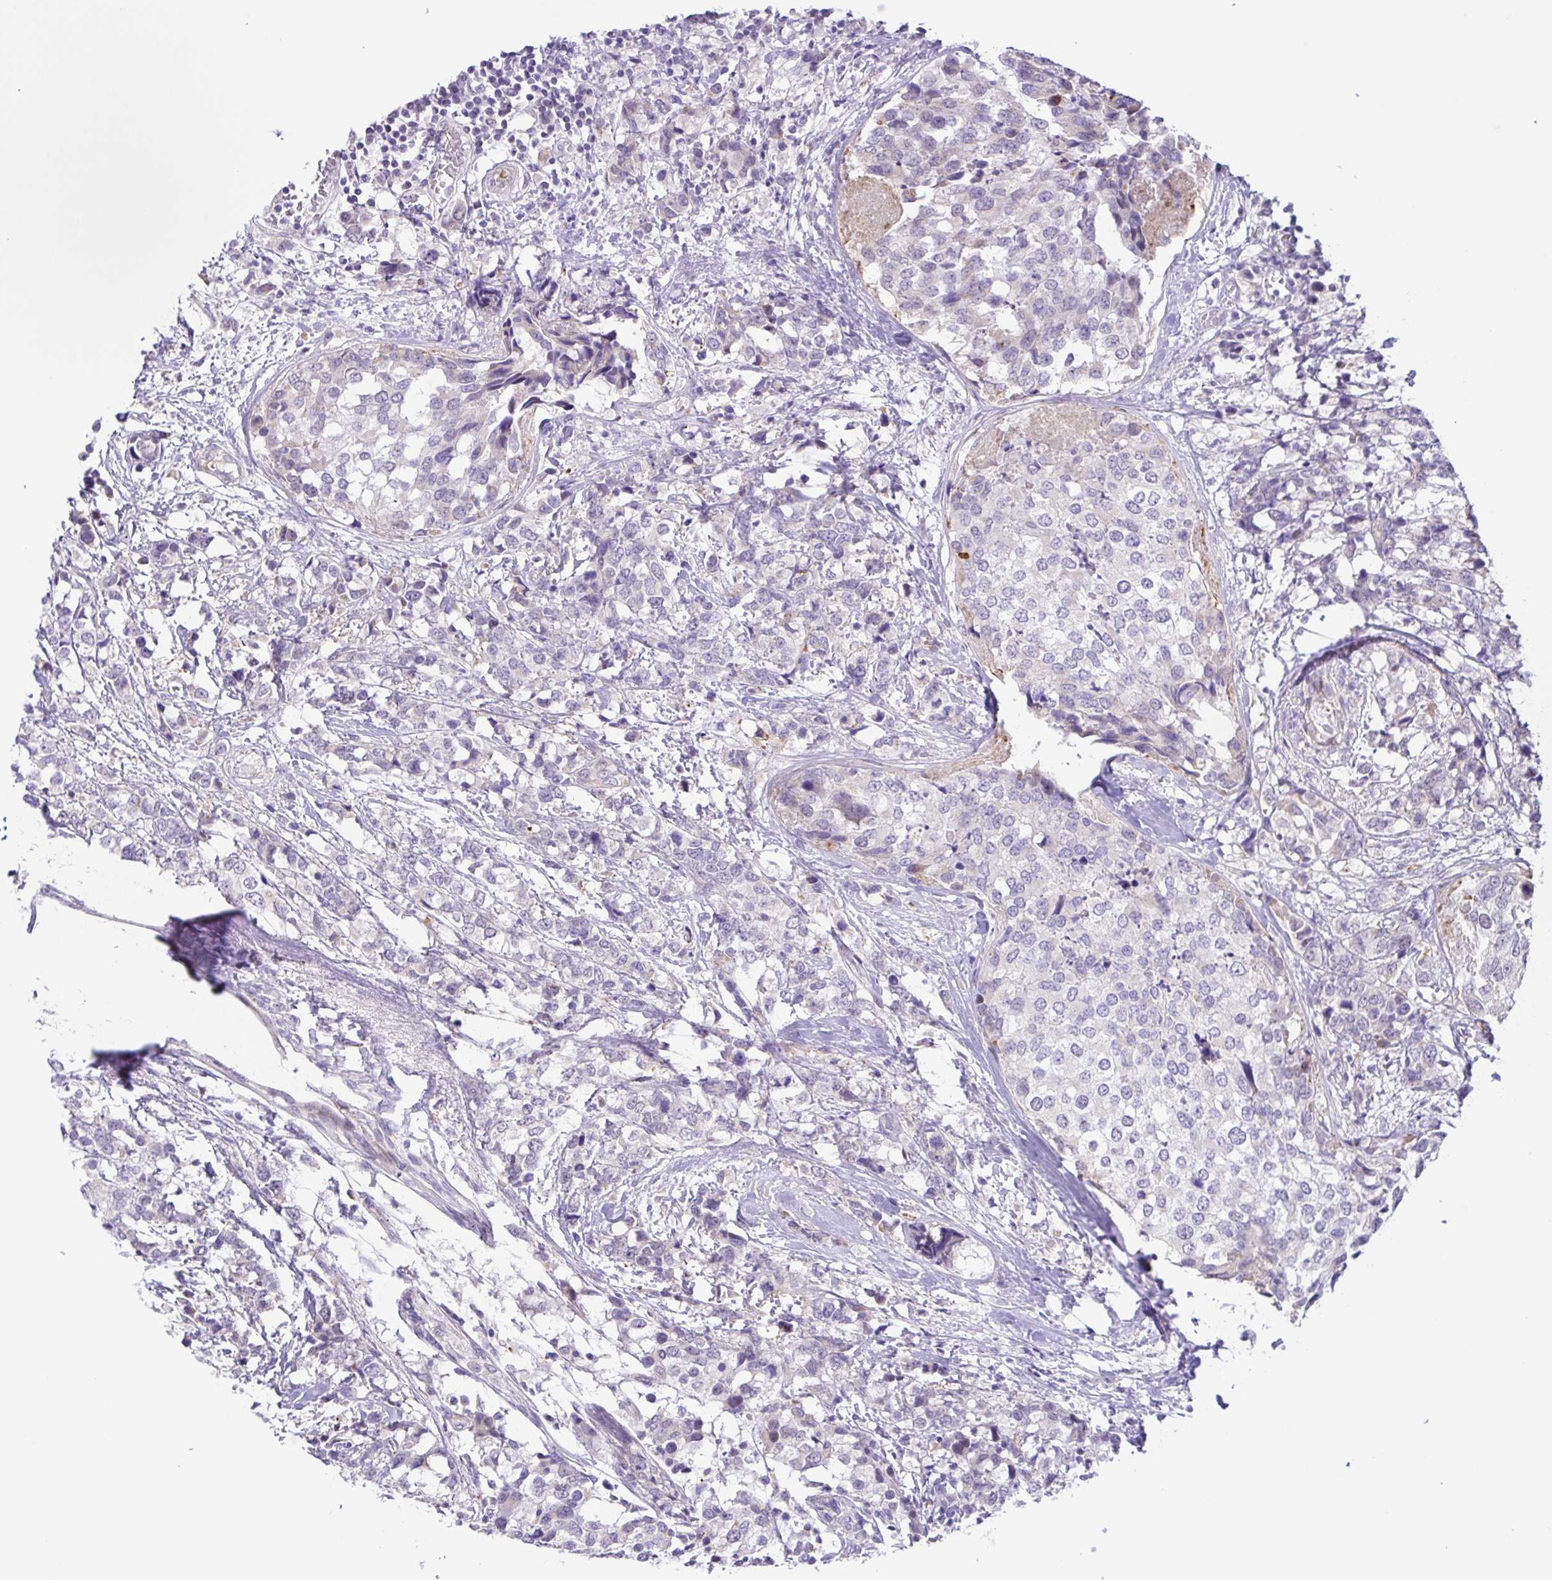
{"staining": {"intensity": "negative", "quantity": "none", "location": "none"}, "tissue": "breast cancer", "cell_type": "Tumor cells", "image_type": "cancer", "snomed": [{"axis": "morphology", "description": "Lobular carcinoma"}, {"axis": "topography", "description": "Breast"}], "caption": "Immunohistochemistry of human lobular carcinoma (breast) reveals no staining in tumor cells. (Stains: DAB (3,3'-diaminobenzidine) IHC with hematoxylin counter stain, Microscopy: brightfield microscopy at high magnification).", "gene": "DCLK2", "patient": {"sex": "female", "age": 59}}